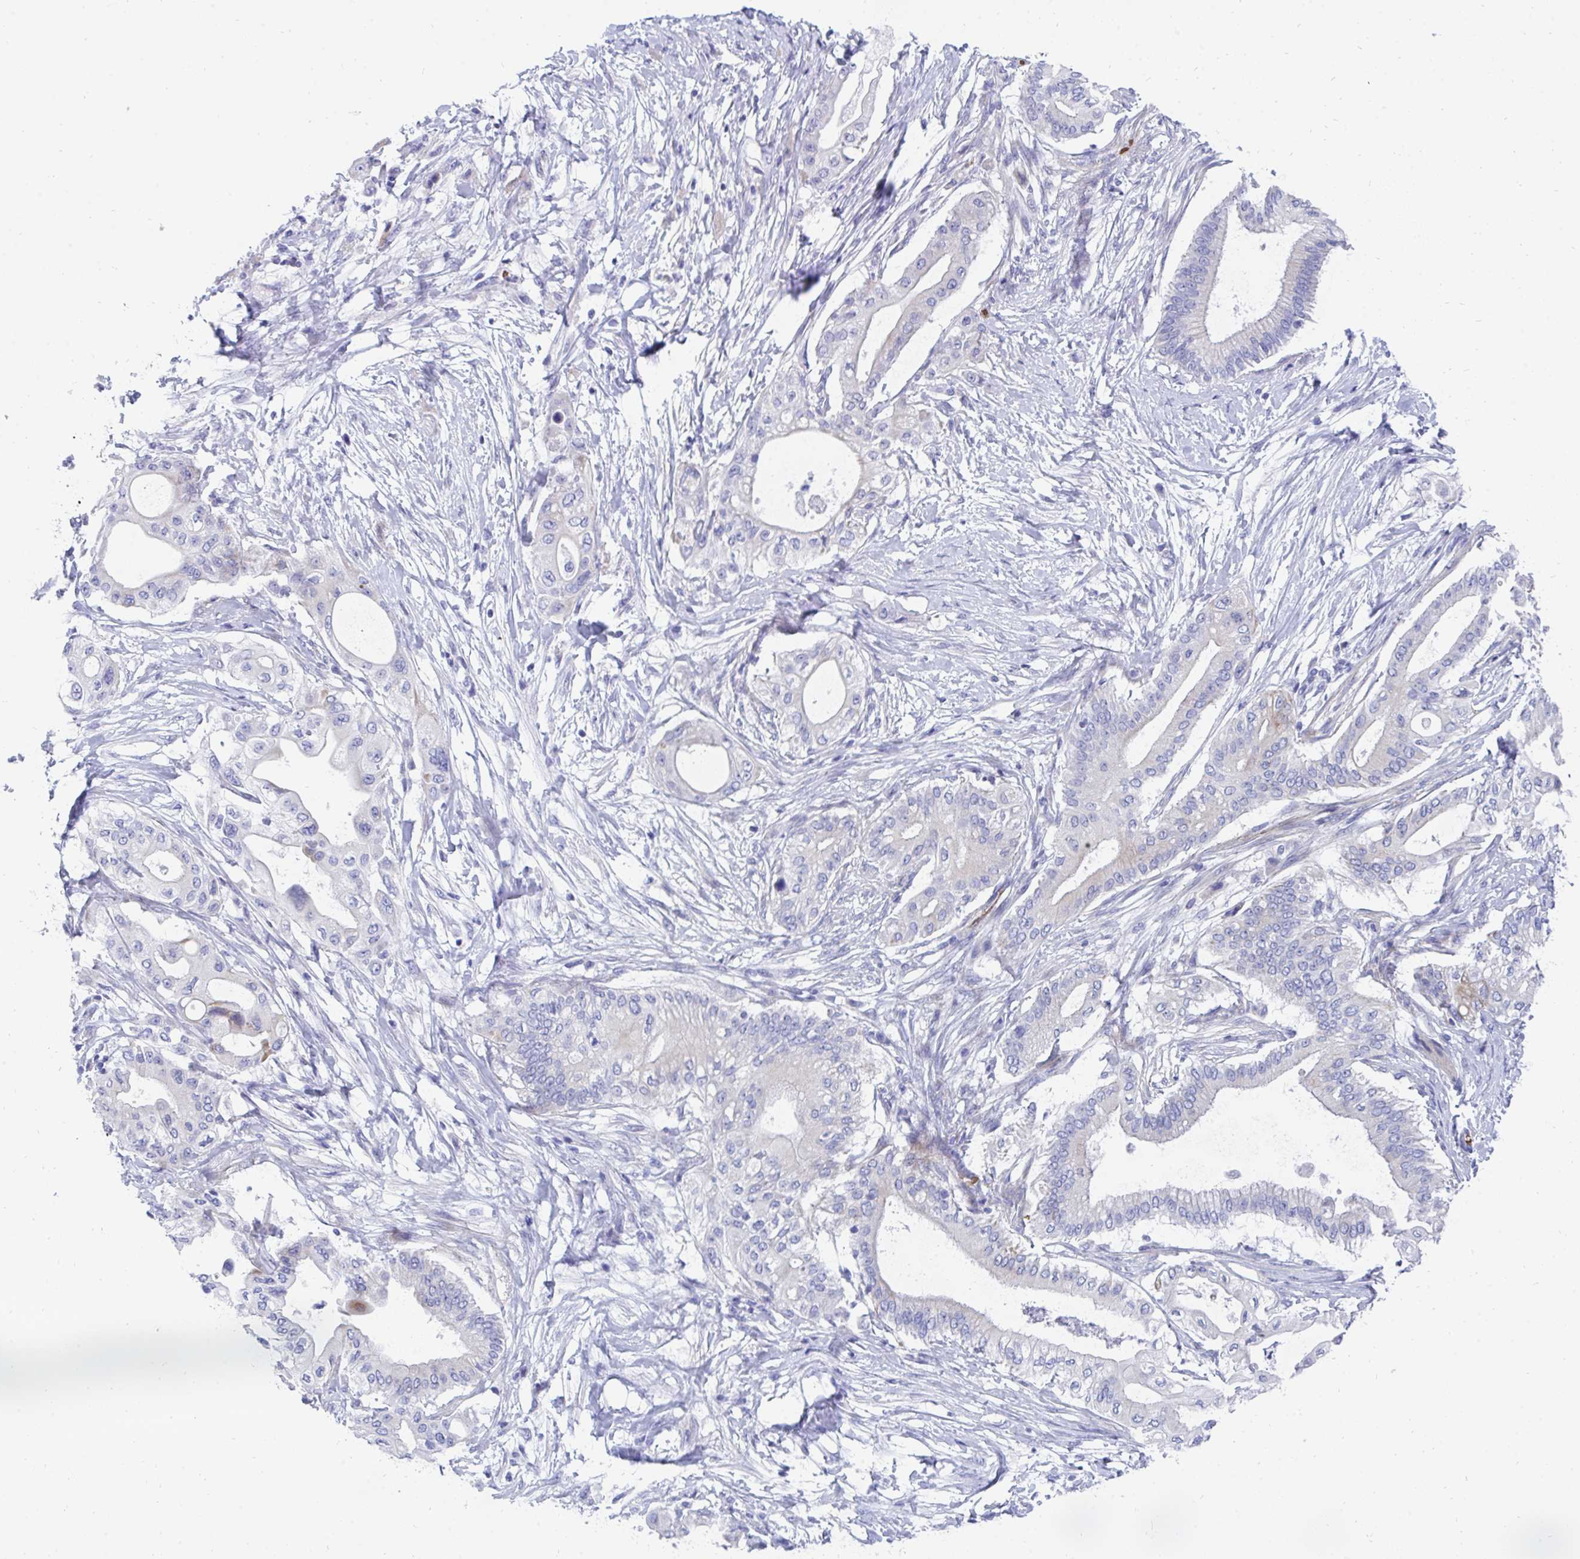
{"staining": {"intensity": "moderate", "quantity": "<25%", "location": "cytoplasmic/membranous"}, "tissue": "pancreatic cancer", "cell_type": "Tumor cells", "image_type": "cancer", "snomed": [{"axis": "morphology", "description": "Adenocarcinoma, NOS"}, {"axis": "topography", "description": "Pancreas"}], "caption": "Immunohistochemical staining of pancreatic cancer reveals low levels of moderate cytoplasmic/membranous protein staining in approximately <25% of tumor cells.", "gene": "MROH2B", "patient": {"sex": "male", "age": 68}}